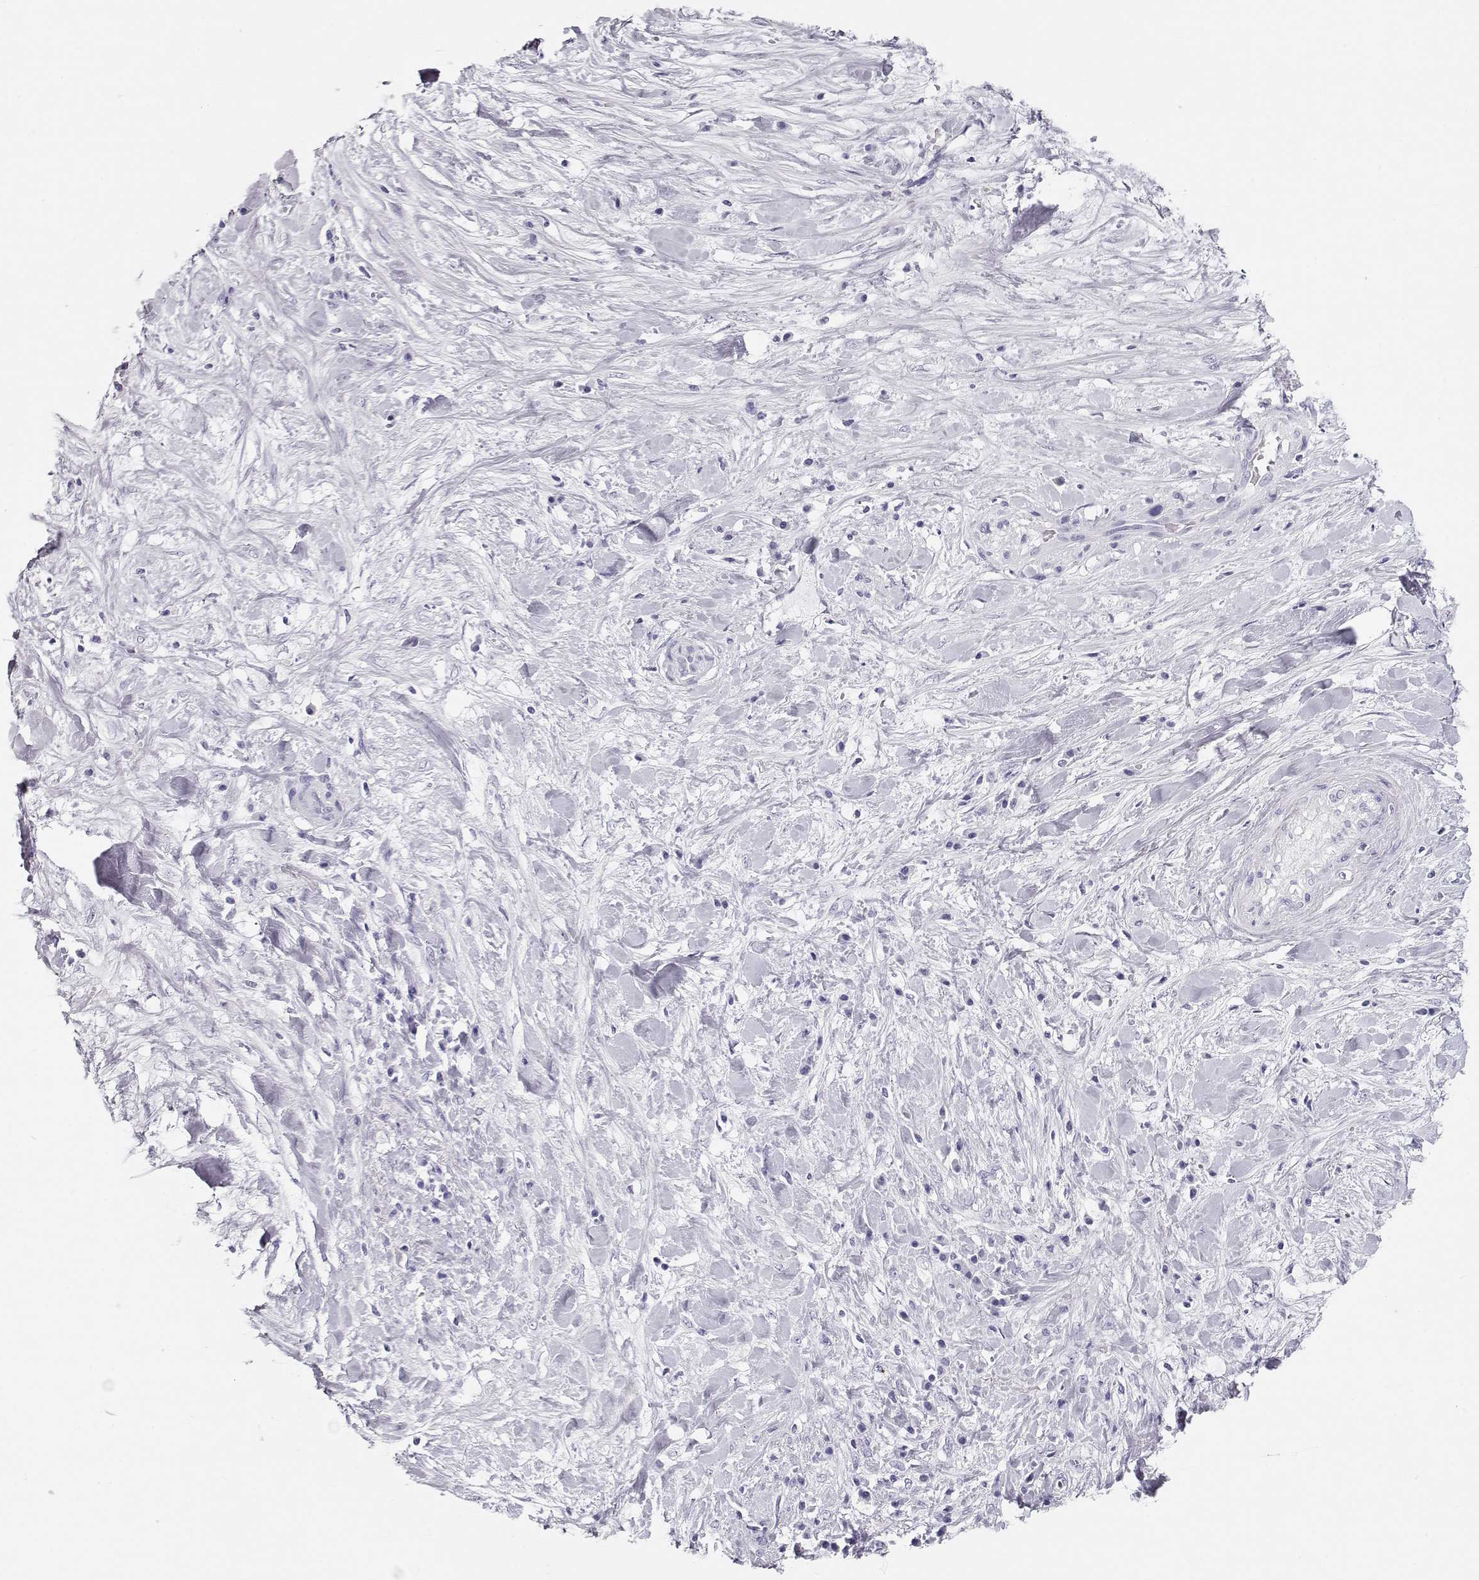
{"staining": {"intensity": "negative", "quantity": "none", "location": "none"}, "tissue": "liver cancer", "cell_type": "Tumor cells", "image_type": "cancer", "snomed": [{"axis": "morphology", "description": "Cholangiocarcinoma"}, {"axis": "topography", "description": "Liver"}], "caption": "Tumor cells show no significant staining in liver cancer. Nuclei are stained in blue.", "gene": "MAGEC1", "patient": {"sex": "female", "age": 73}}